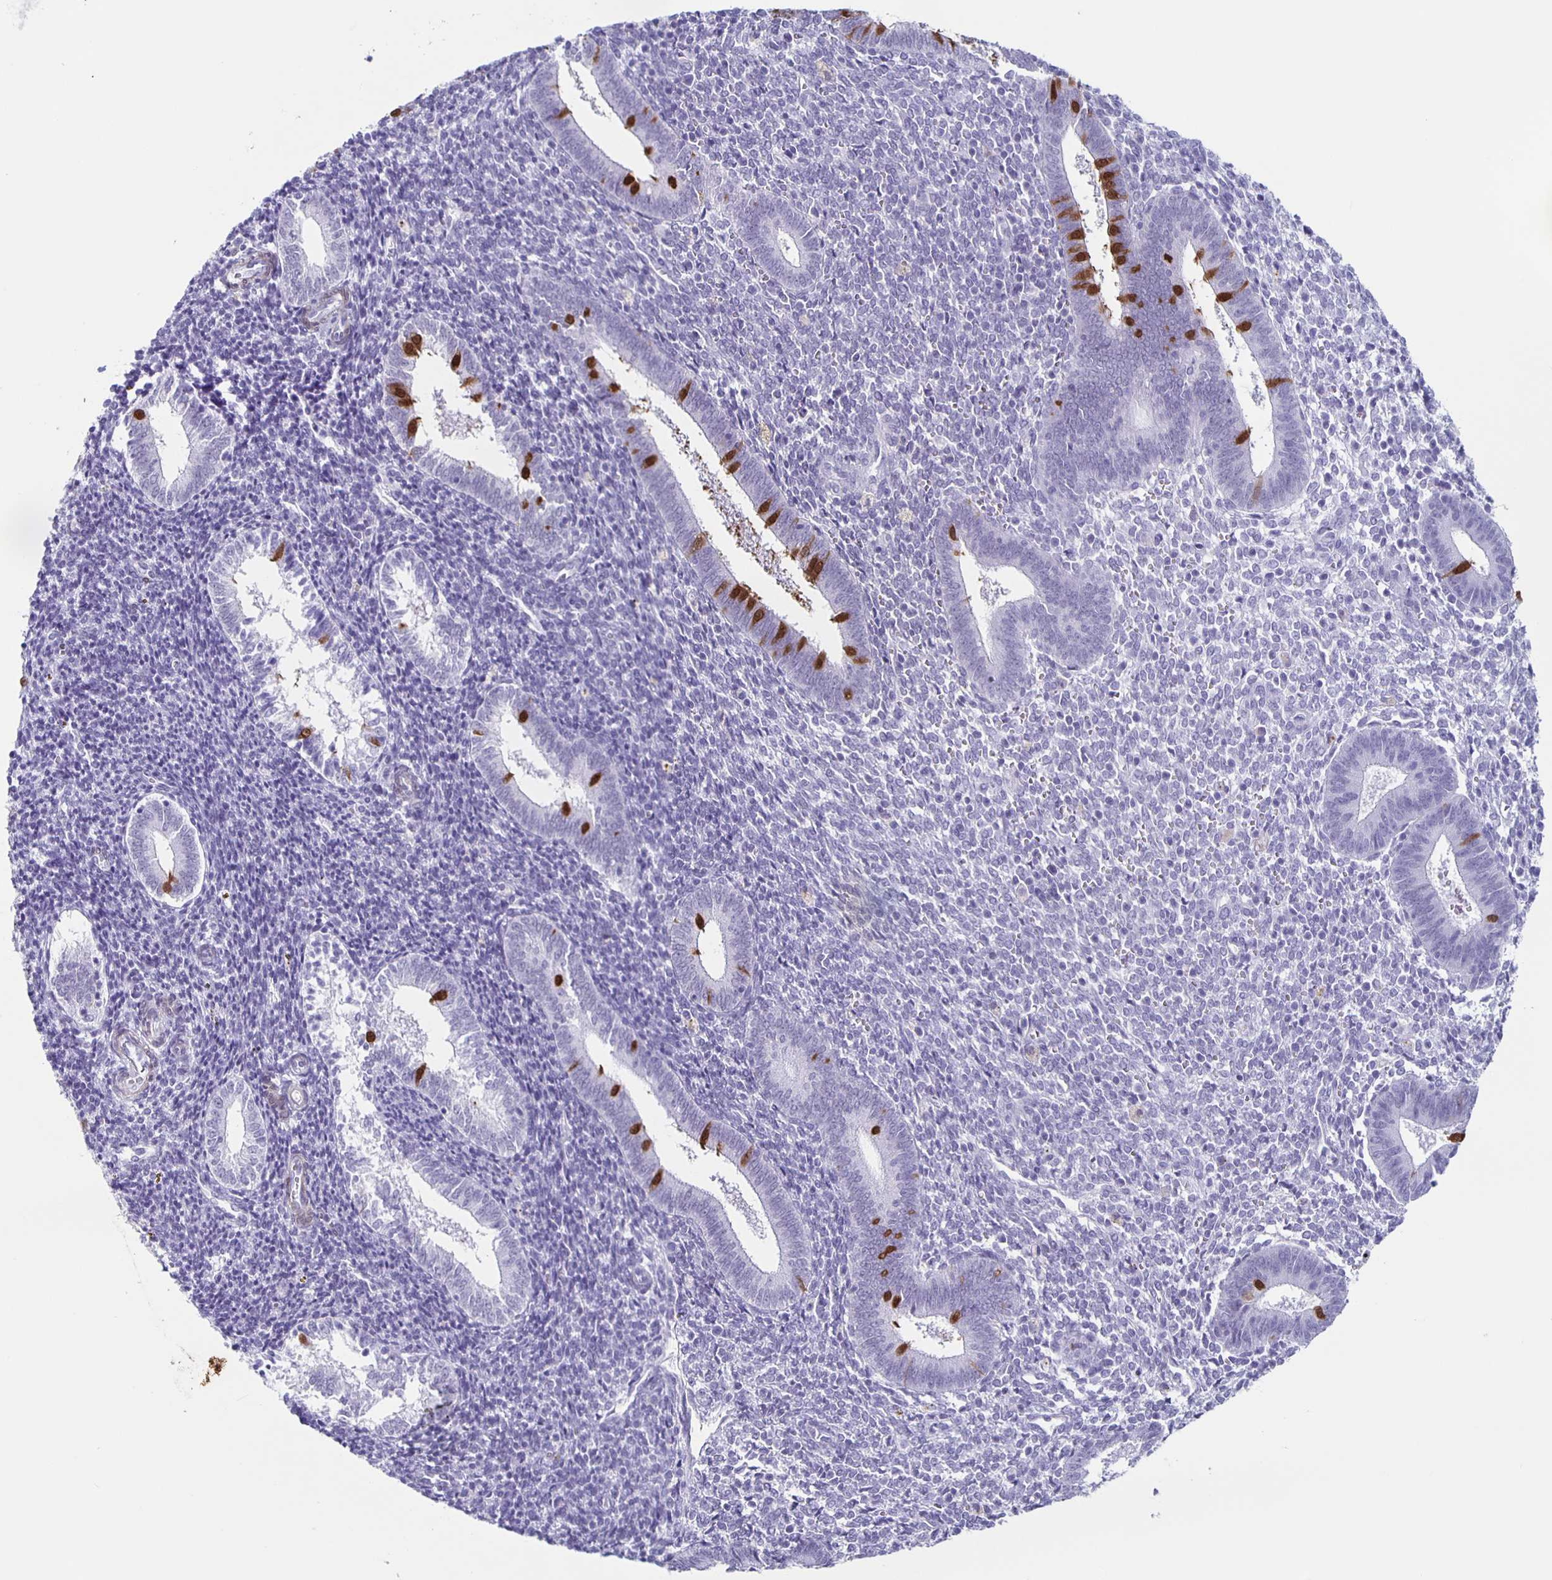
{"staining": {"intensity": "negative", "quantity": "none", "location": "none"}, "tissue": "endometrium", "cell_type": "Cells in endometrial stroma", "image_type": "normal", "snomed": [{"axis": "morphology", "description": "Normal tissue, NOS"}, {"axis": "topography", "description": "Endometrium"}], "caption": "Endometrium was stained to show a protein in brown. There is no significant positivity in cells in endometrial stroma. (IHC, brightfield microscopy, high magnification).", "gene": "TPPP", "patient": {"sex": "female", "age": 25}}